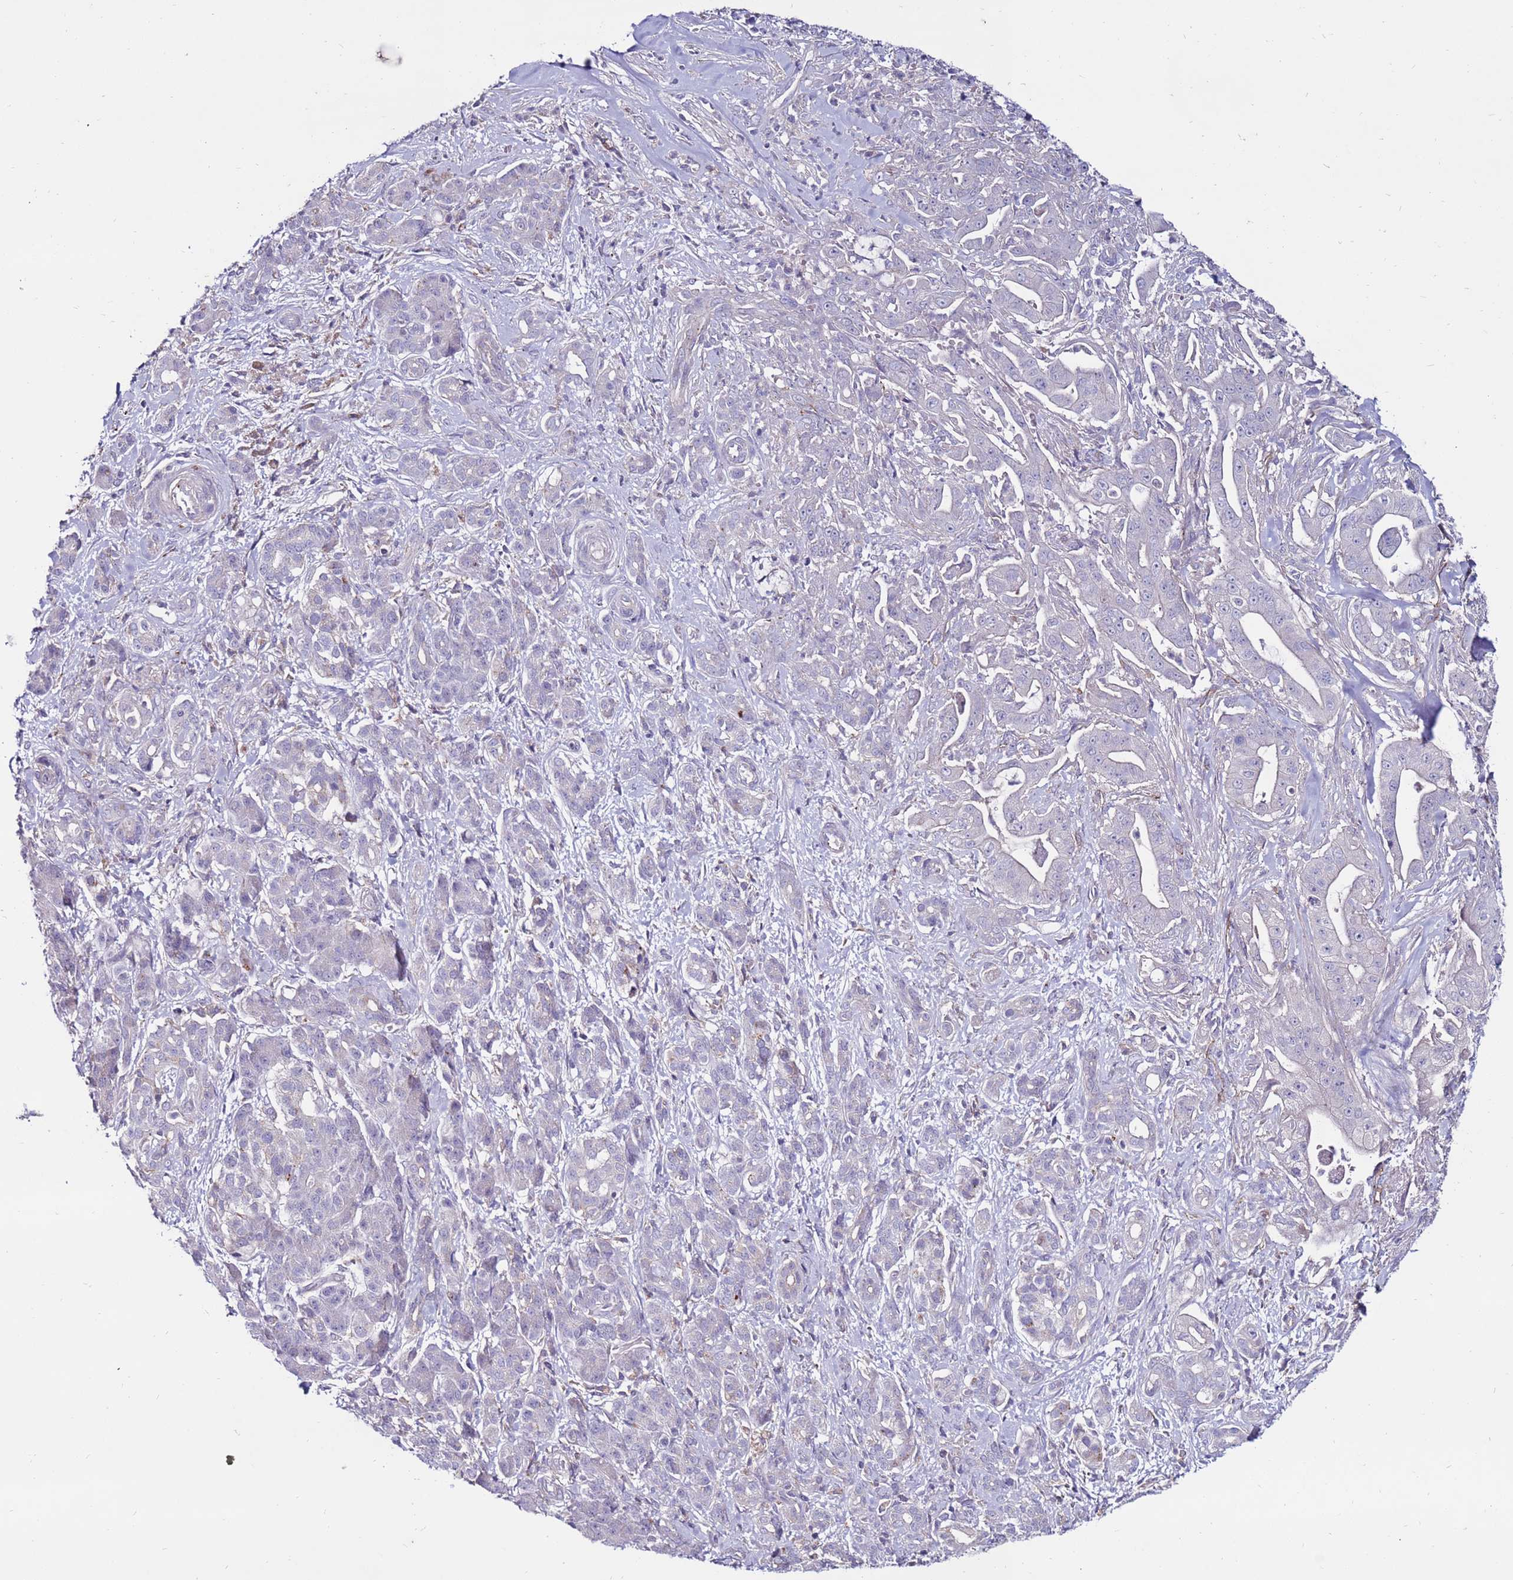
{"staining": {"intensity": "negative", "quantity": "none", "location": "none"}, "tissue": "pancreatic cancer", "cell_type": "Tumor cells", "image_type": "cancer", "snomed": [{"axis": "morphology", "description": "Adenocarcinoma, NOS"}, {"axis": "topography", "description": "Pancreas"}], "caption": "Pancreatic cancer (adenocarcinoma) was stained to show a protein in brown. There is no significant positivity in tumor cells.", "gene": "CLEC4M", "patient": {"sex": "male", "age": 57}}